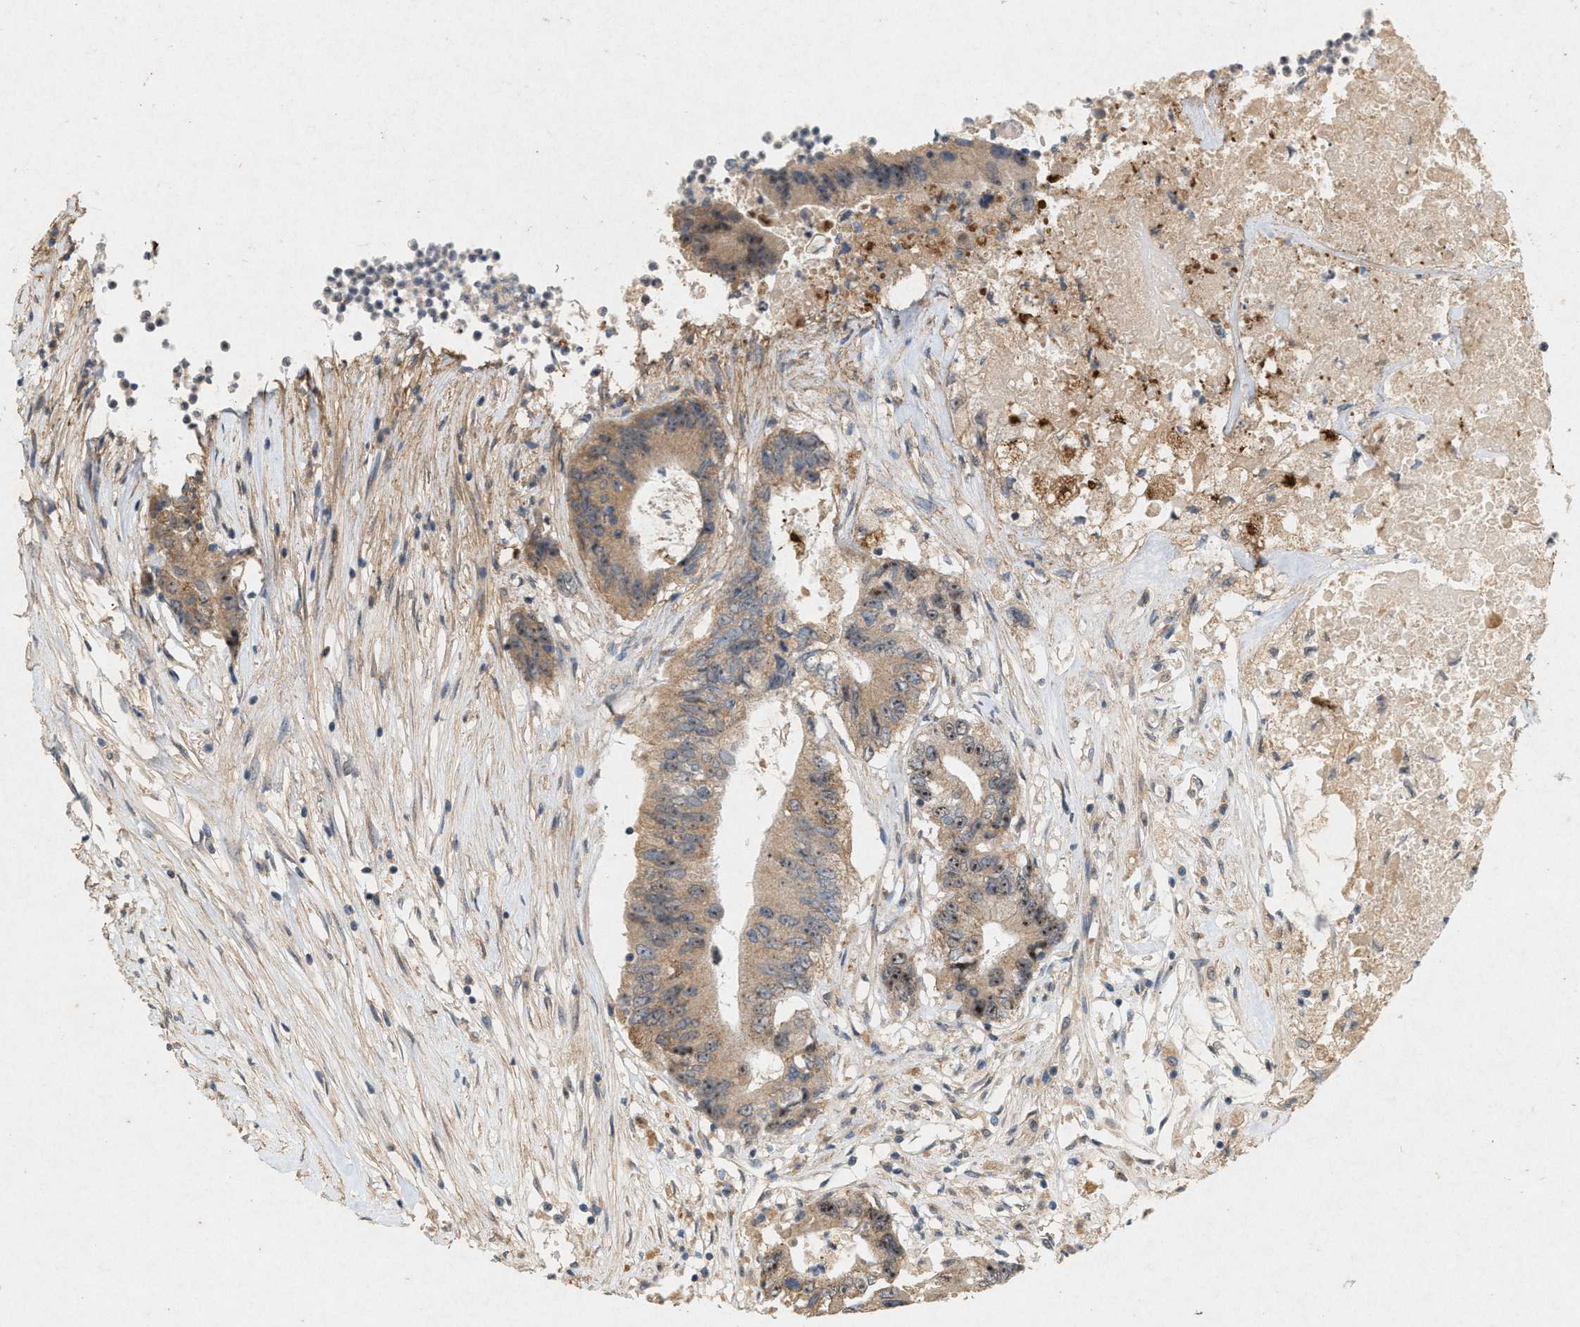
{"staining": {"intensity": "weak", "quantity": ">75%", "location": "cytoplasmic/membranous,nuclear"}, "tissue": "colorectal cancer", "cell_type": "Tumor cells", "image_type": "cancer", "snomed": [{"axis": "morphology", "description": "Adenocarcinoma, NOS"}, {"axis": "topography", "description": "Colon"}], "caption": "Immunohistochemistry staining of colorectal adenocarcinoma, which displays low levels of weak cytoplasmic/membranous and nuclear positivity in approximately >75% of tumor cells indicating weak cytoplasmic/membranous and nuclear protein staining. The staining was performed using DAB (3,3'-diaminobenzidine) (brown) for protein detection and nuclei were counterstained in hematoxylin (blue).", "gene": "DCAF7", "patient": {"sex": "female", "age": 77}}